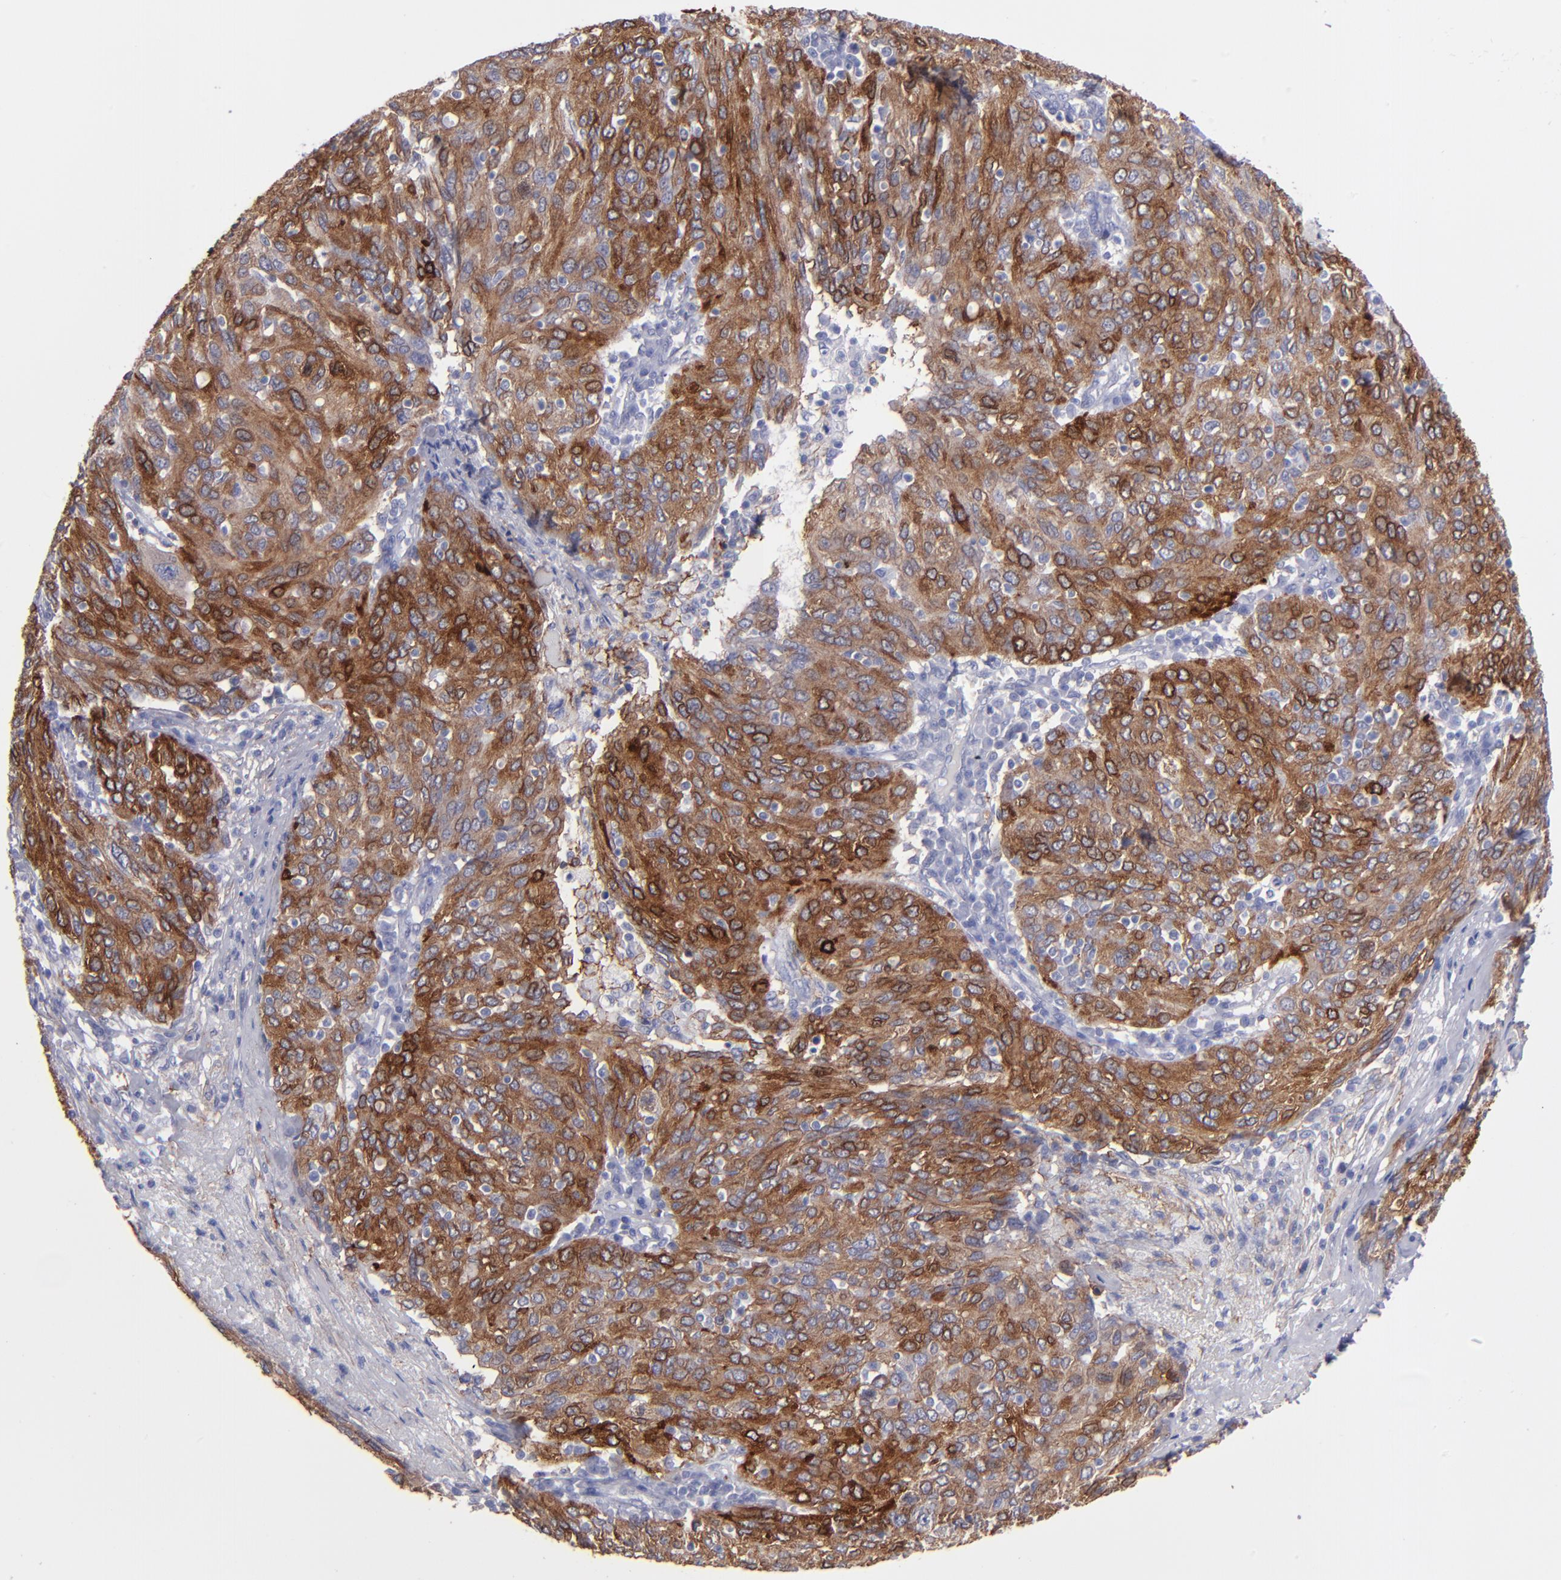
{"staining": {"intensity": "strong", "quantity": ">75%", "location": "cytoplasmic/membranous"}, "tissue": "ovarian cancer", "cell_type": "Tumor cells", "image_type": "cancer", "snomed": [{"axis": "morphology", "description": "Carcinoma, endometroid"}, {"axis": "topography", "description": "Ovary"}], "caption": "Ovarian cancer (endometroid carcinoma) stained with a protein marker shows strong staining in tumor cells.", "gene": "AHNAK2", "patient": {"sex": "female", "age": 50}}